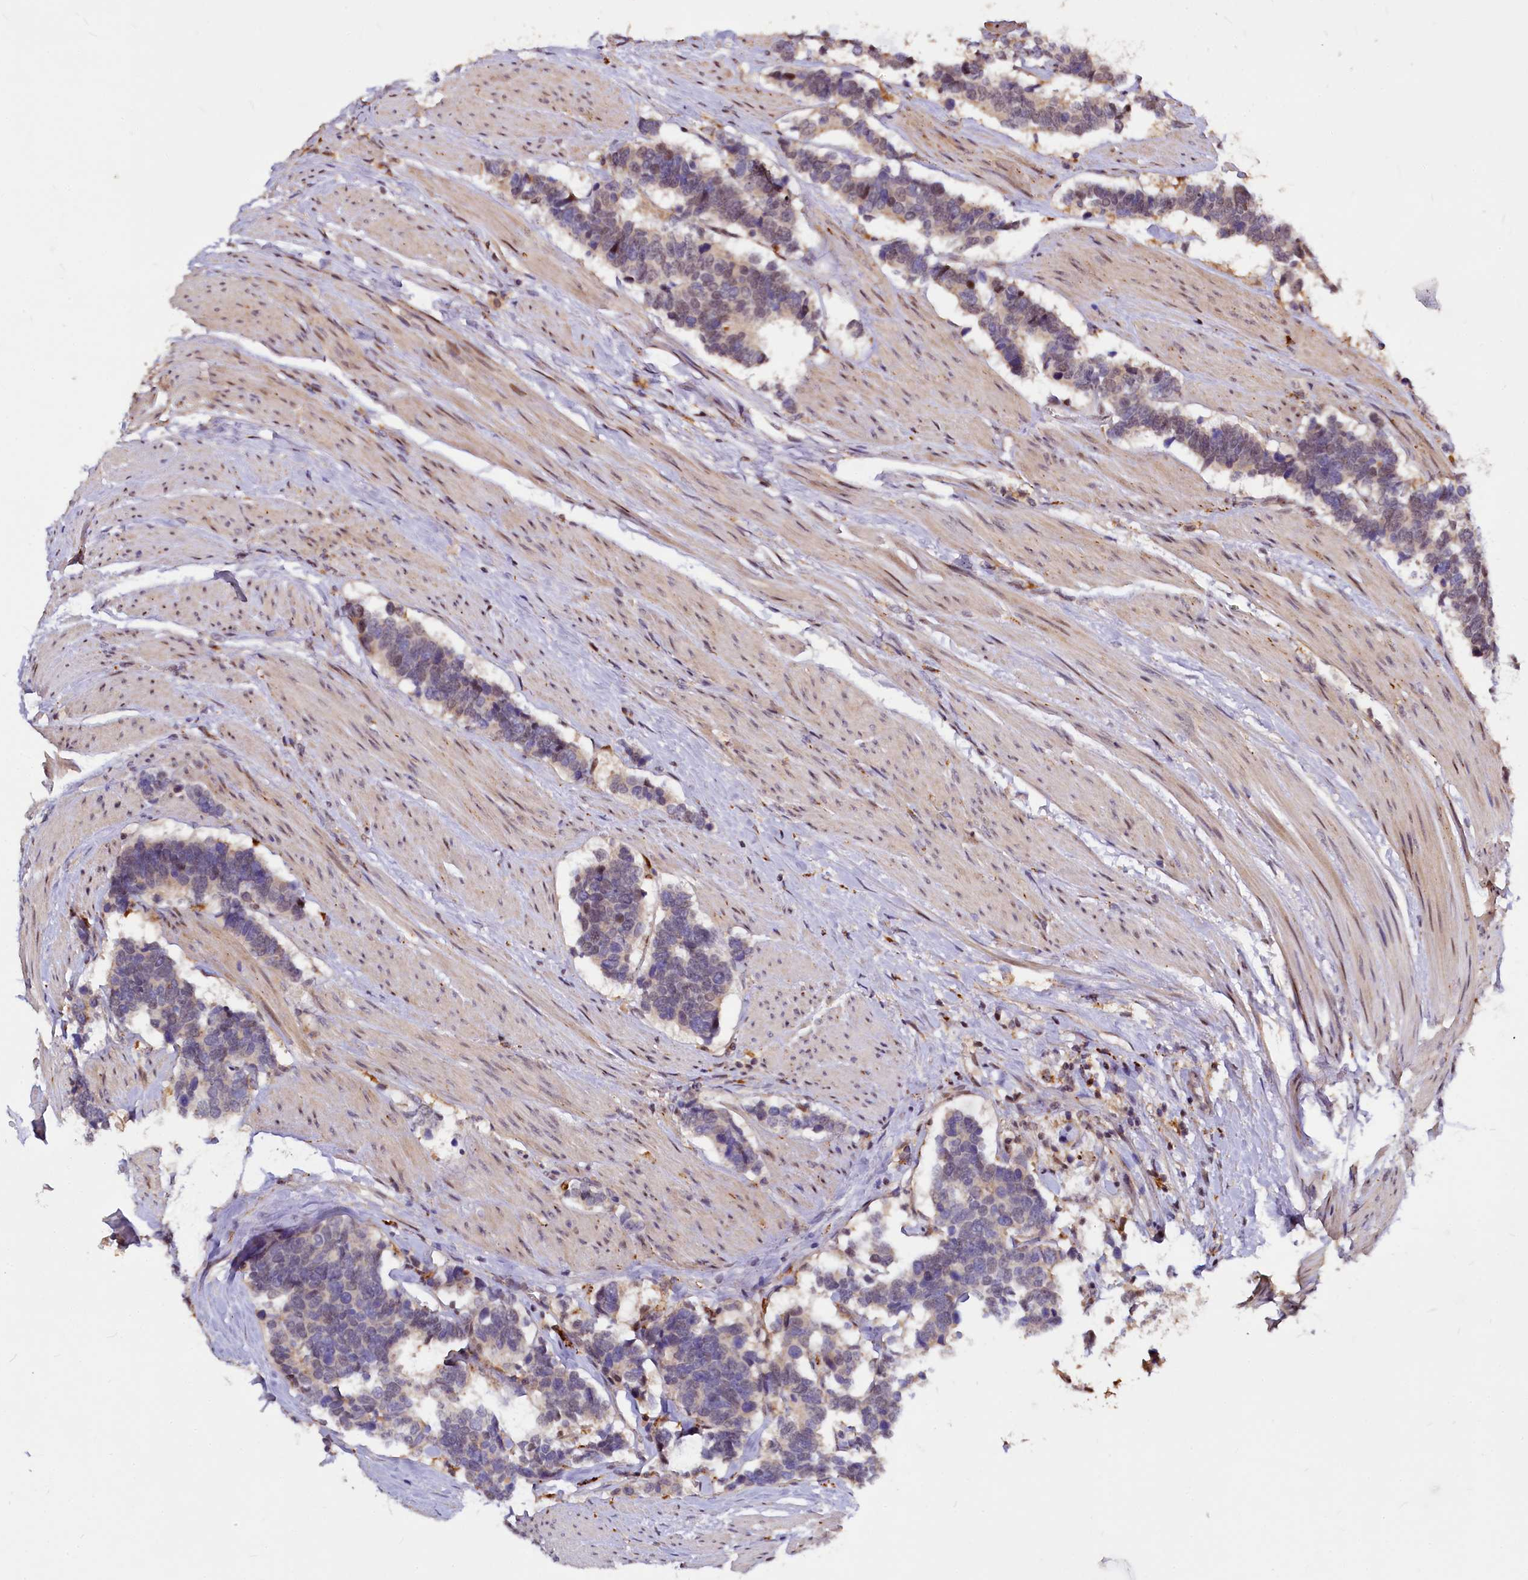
{"staining": {"intensity": "negative", "quantity": "none", "location": "none"}, "tissue": "carcinoid", "cell_type": "Tumor cells", "image_type": "cancer", "snomed": [{"axis": "morphology", "description": "Carcinoma, NOS"}, {"axis": "morphology", "description": "Carcinoid, malignant, NOS"}, {"axis": "topography", "description": "Urinary bladder"}], "caption": "Malignant carcinoid was stained to show a protein in brown. There is no significant expression in tumor cells. Nuclei are stained in blue.", "gene": "ATG101", "patient": {"sex": "male", "age": 57}}